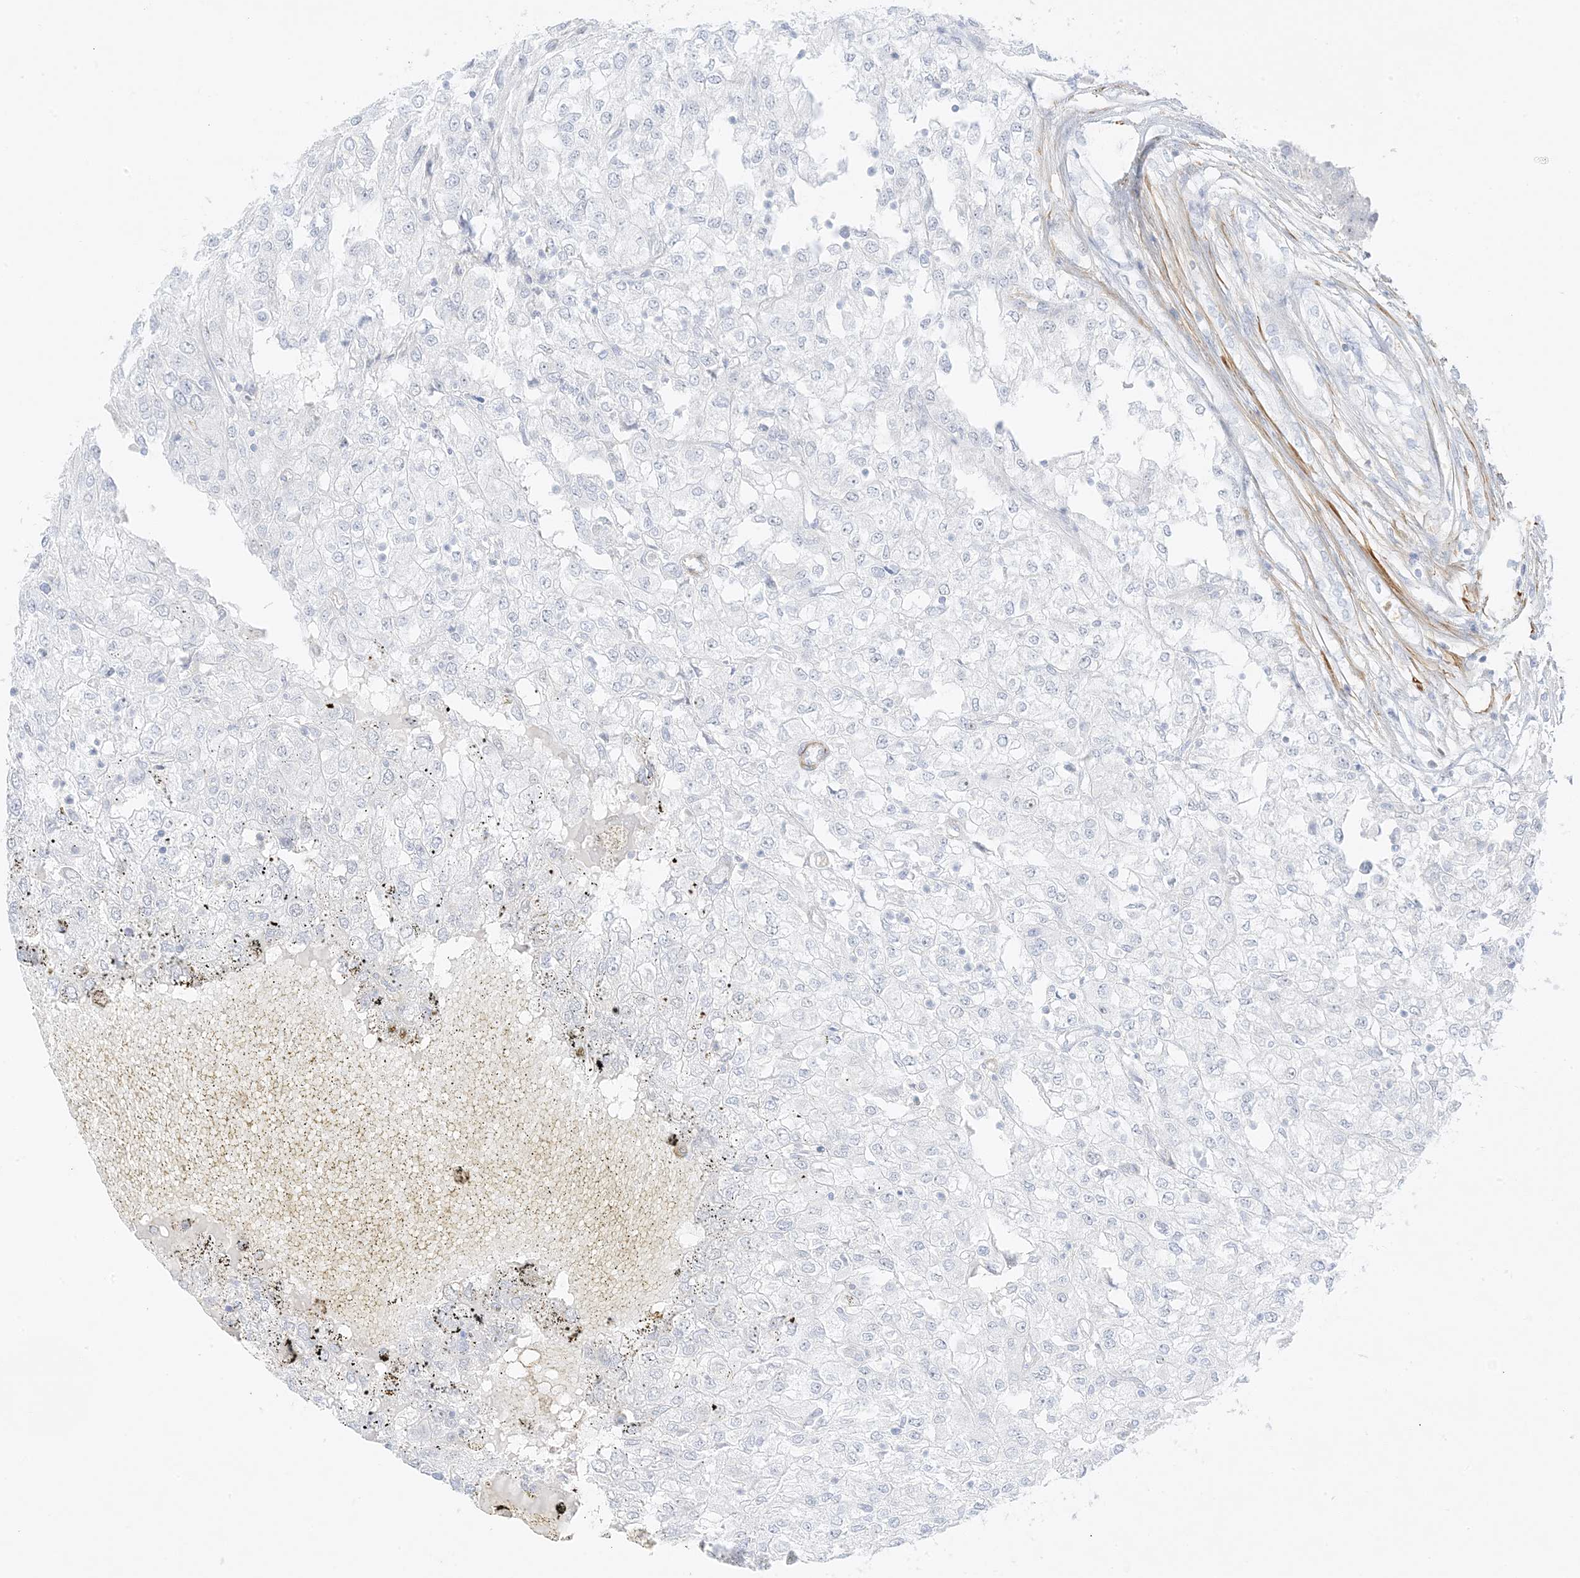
{"staining": {"intensity": "negative", "quantity": "none", "location": "none"}, "tissue": "renal cancer", "cell_type": "Tumor cells", "image_type": "cancer", "snomed": [{"axis": "morphology", "description": "Adenocarcinoma, NOS"}, {"axis": "topography", "description": "Kidney"}], "caption": "Immunohistochemistry (IHC) histopathology image of neoplastic tissue: human adenocarcinoma (renal) stained with DAB (3,3'-diaminobenzidine) reveals no significant protein positivity in tumor cells. (DAB (3,3'-diaminobenzidine) IHC with hematoxylin counter stain).", "gene": "SLC22A13", "patient": {"sex": "female", "age": 54}}